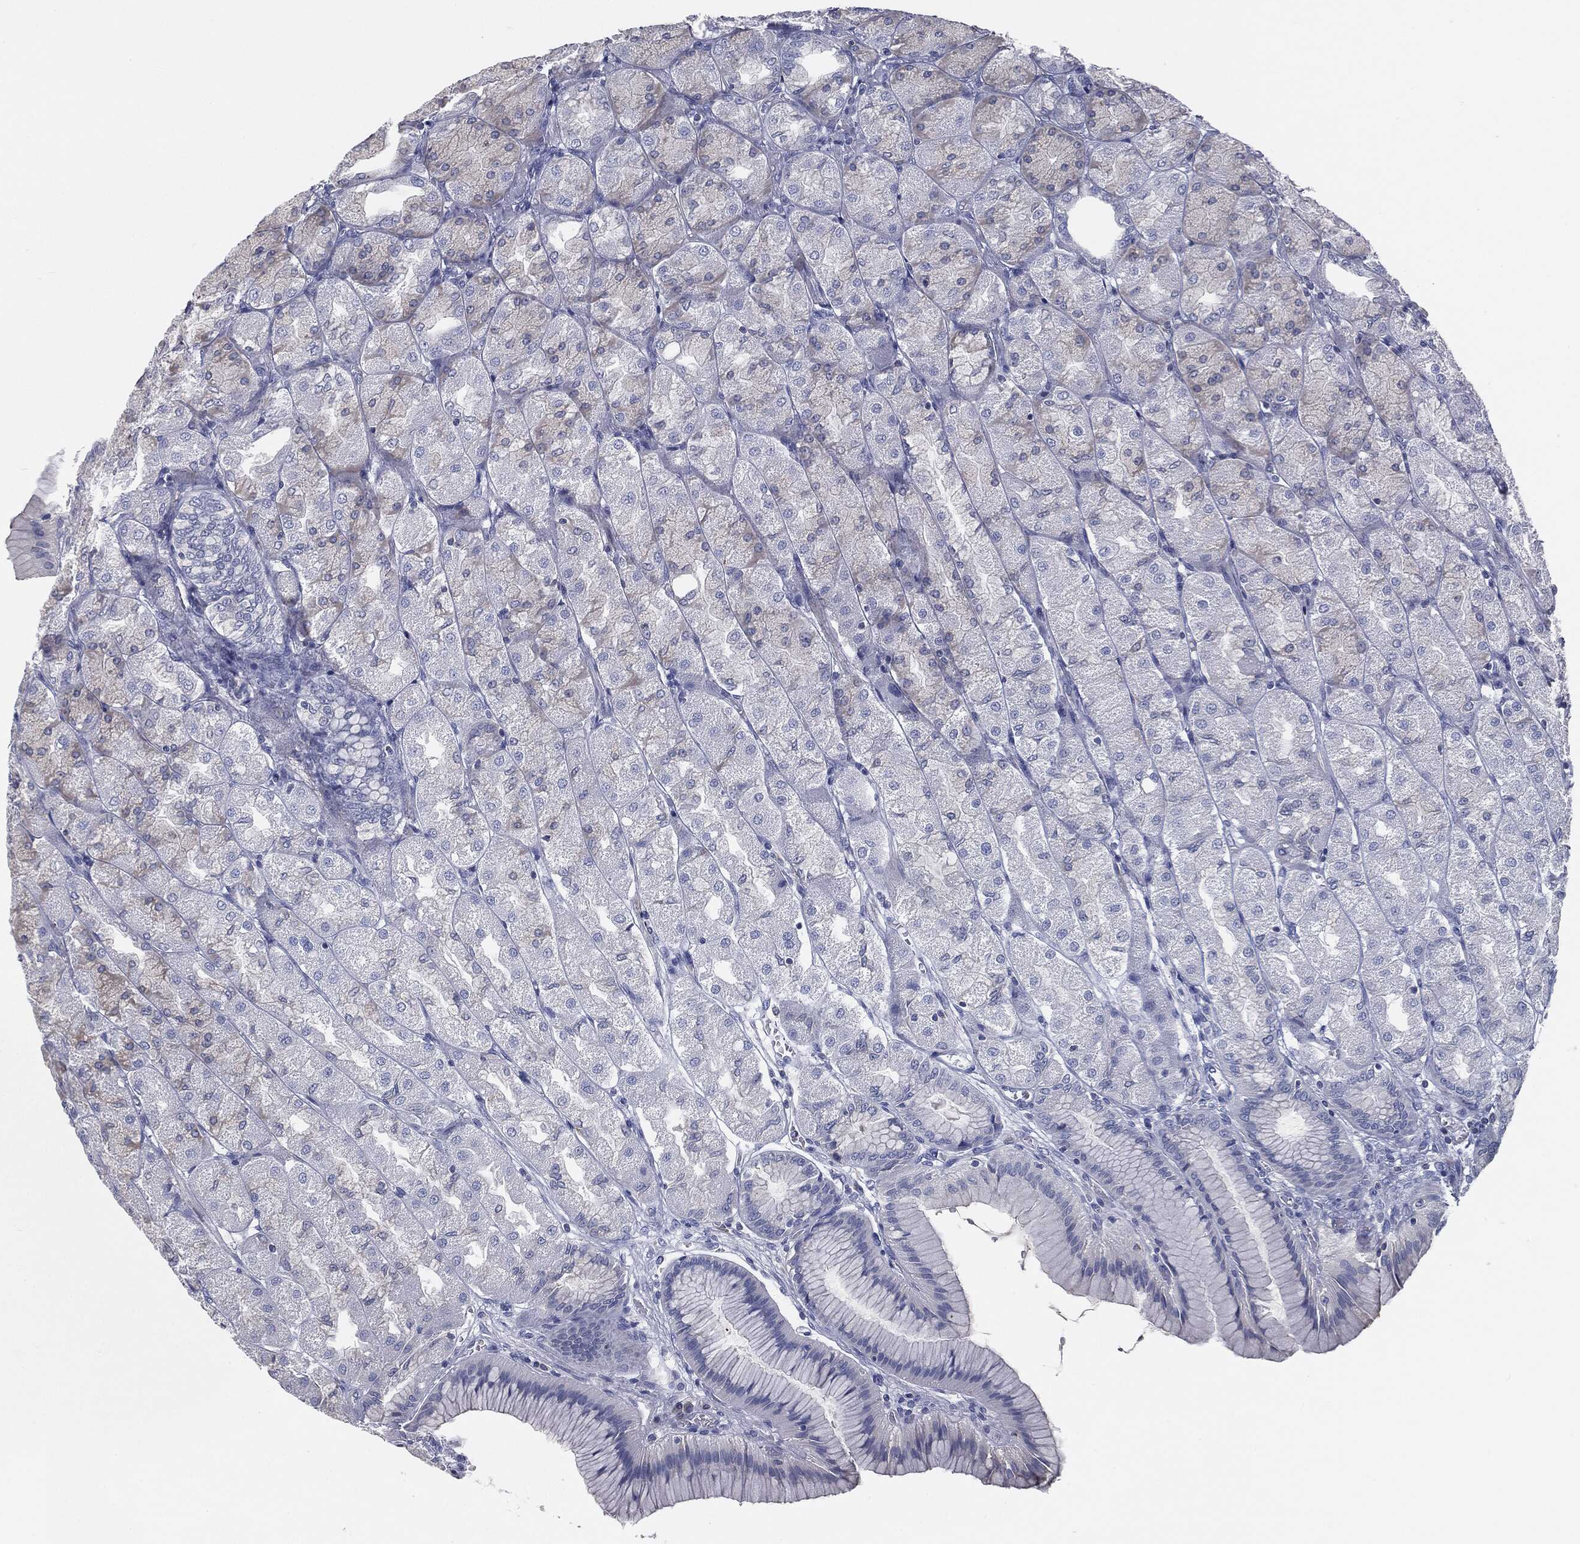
{"staining": {"intensity": "weak", "quantity": "<25%", "location": "cytoplasmic/membranous"}, "tissue": "stomach", "cell_type": "Glandular cells", "image_type": "normal", "snomed": [{"axis": "morphology", "description": "Normal tissue, NOS"}, {"axis": "morphology", "description": "Adenocarcinoma, NOS"}, {"axis": "morphology", "description": "Adenocarcinoma, High grade"}, {"axis": "topography", "description": "Stomach, upper"}, {"axis": "topography", "description": "Stomach"}], "caption": "This is an immunohistochemistry (IHC) micrograph of unremarkable human stomach. There is no staining in glandular cells.", "gene": "CAV3", "patient": {"sex": "female", "age": 65}}